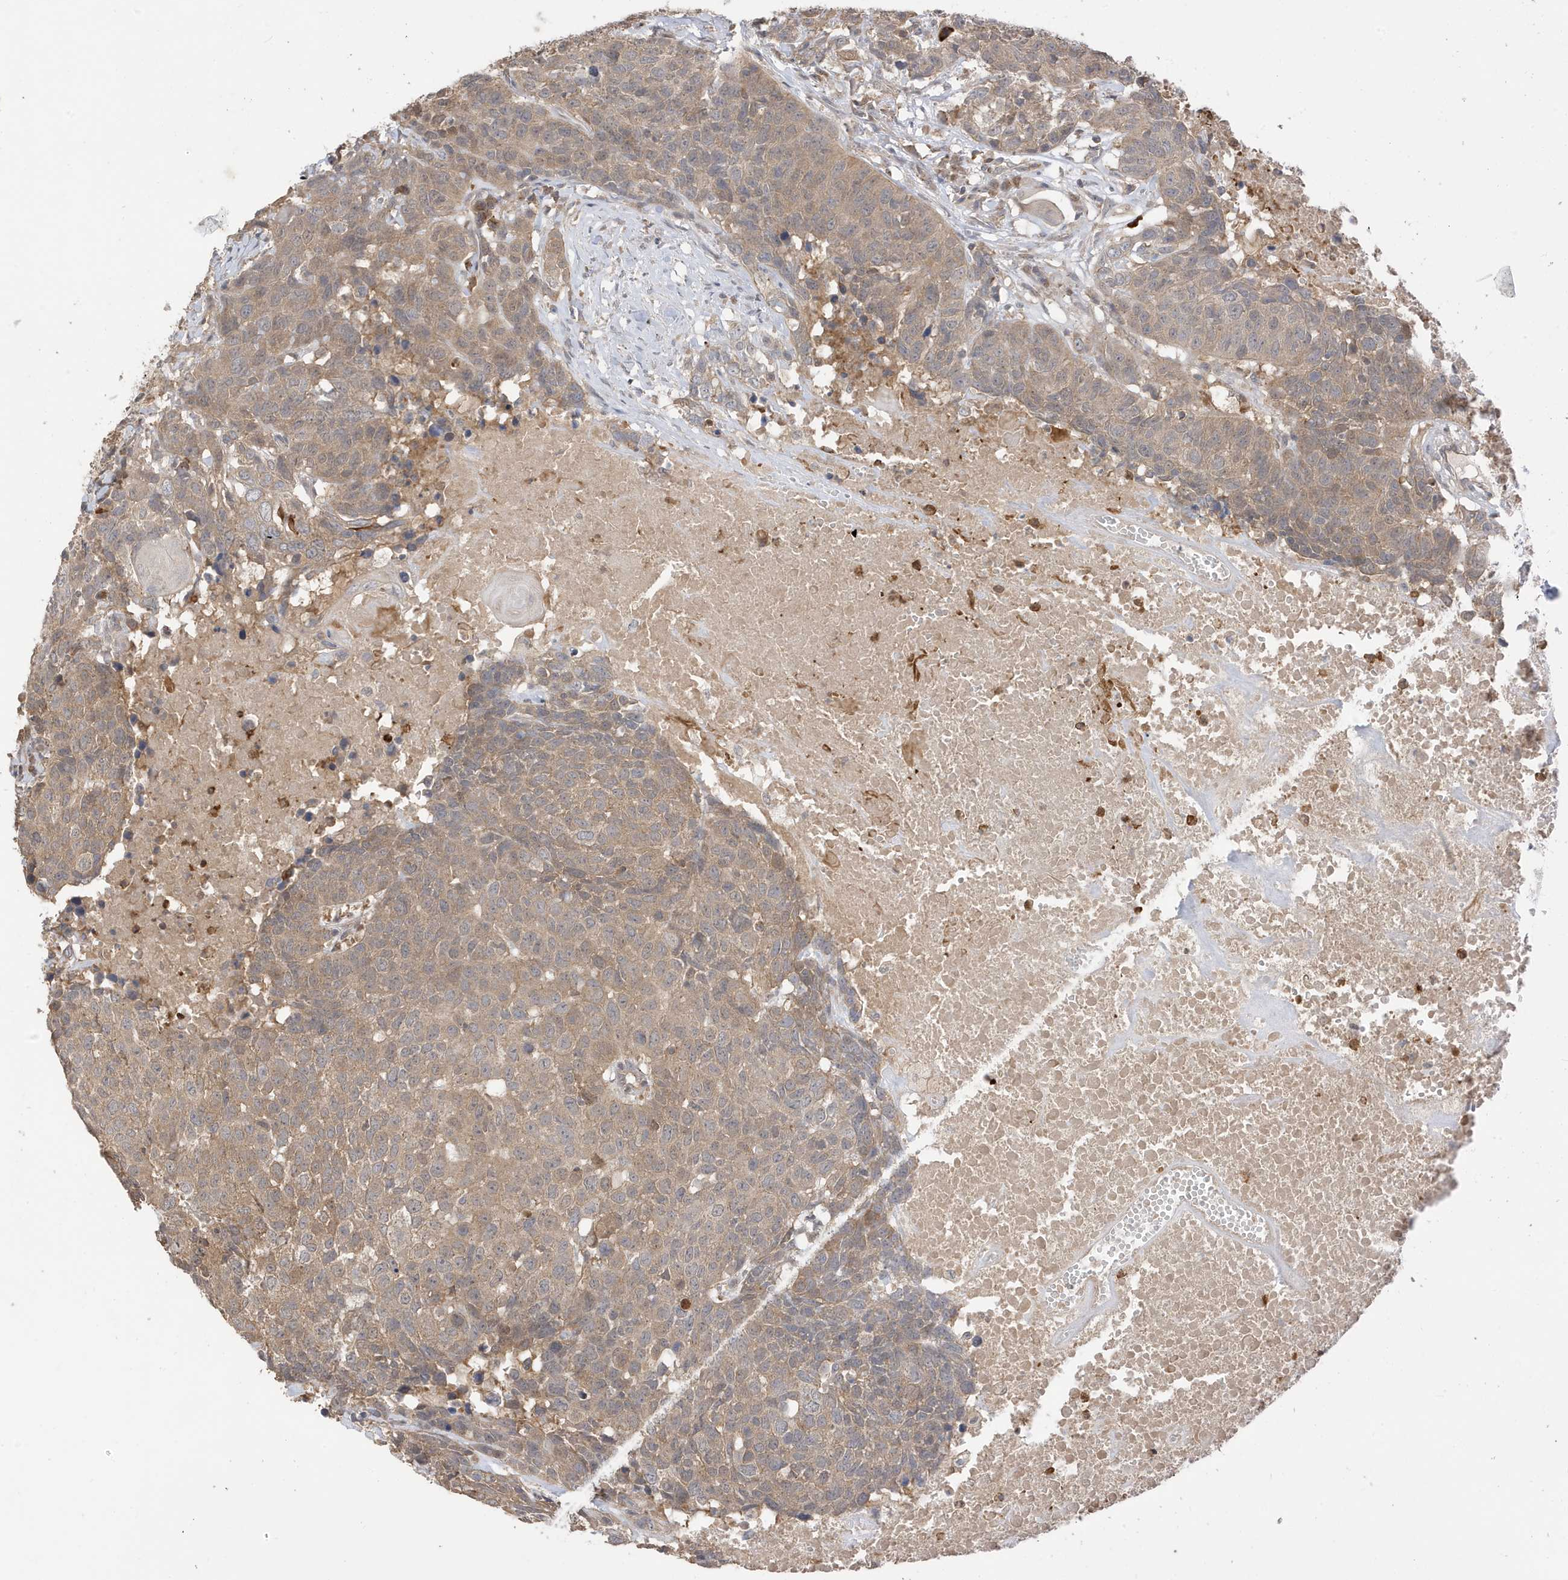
{"staining": {"intensity": "weak", "quantity": ">75%", "location": "cytoplasmic/membranous"}, "tissue": "head and neck cancer", "cell_type": "Tumor cells", "image_type": "cancer", "snomed": [{"axis": "morphology", "description": "Squamous cell carcinoma, NOS"}, {"axis": "topography", "description": "Head-Neck"}], "caption": "An immunohistochemistry histopathology image of neoplastic tissue is shown. Protein staining in brown labels weak cytoplasmic/membranous positivity in head and neck squamous cell carcinoma within tumor cells.", "gene": "TAB3", "patient": {"sex": "male", "age": 66}}